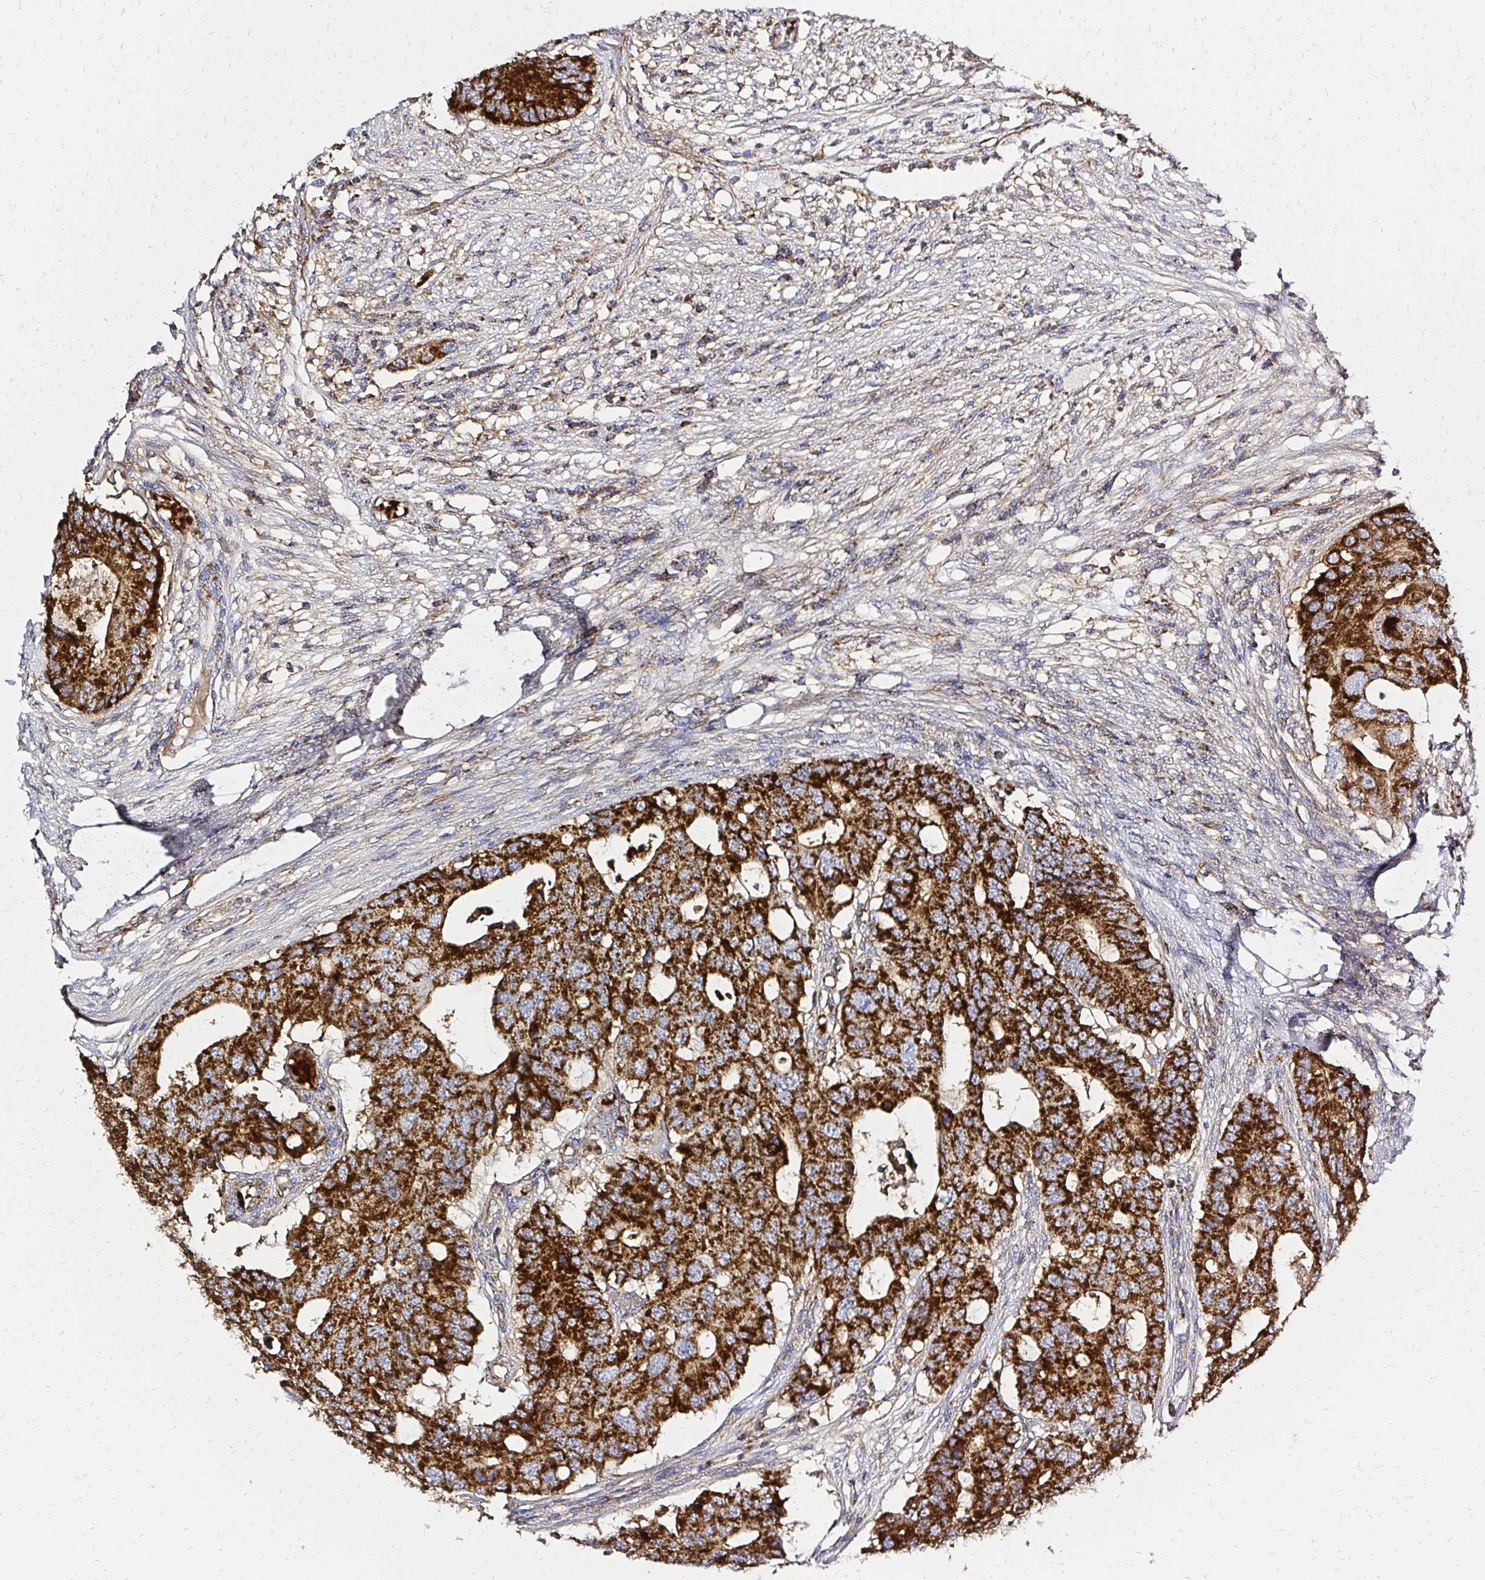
{"staining": {"intensity": "strong", "quantity": ">75%", "location": "cytoplasmic/membranous"}, "tissue": "colorectal cancer", "cell_type": "Tumor cells", "image_type": "cancer", "snomed": [{"axis": "morphology", "description": "Adenocarcinoma, NOS"}, {"axis": "topography", "description": "Colon"}], "caption": "Tumor cells show high levels of strong cytoplasmic/membranous expression in about >75% of cells in human colorectal cancer.", "gene": "MRPL13", "patient": {"sex": "male", "age": 71}}